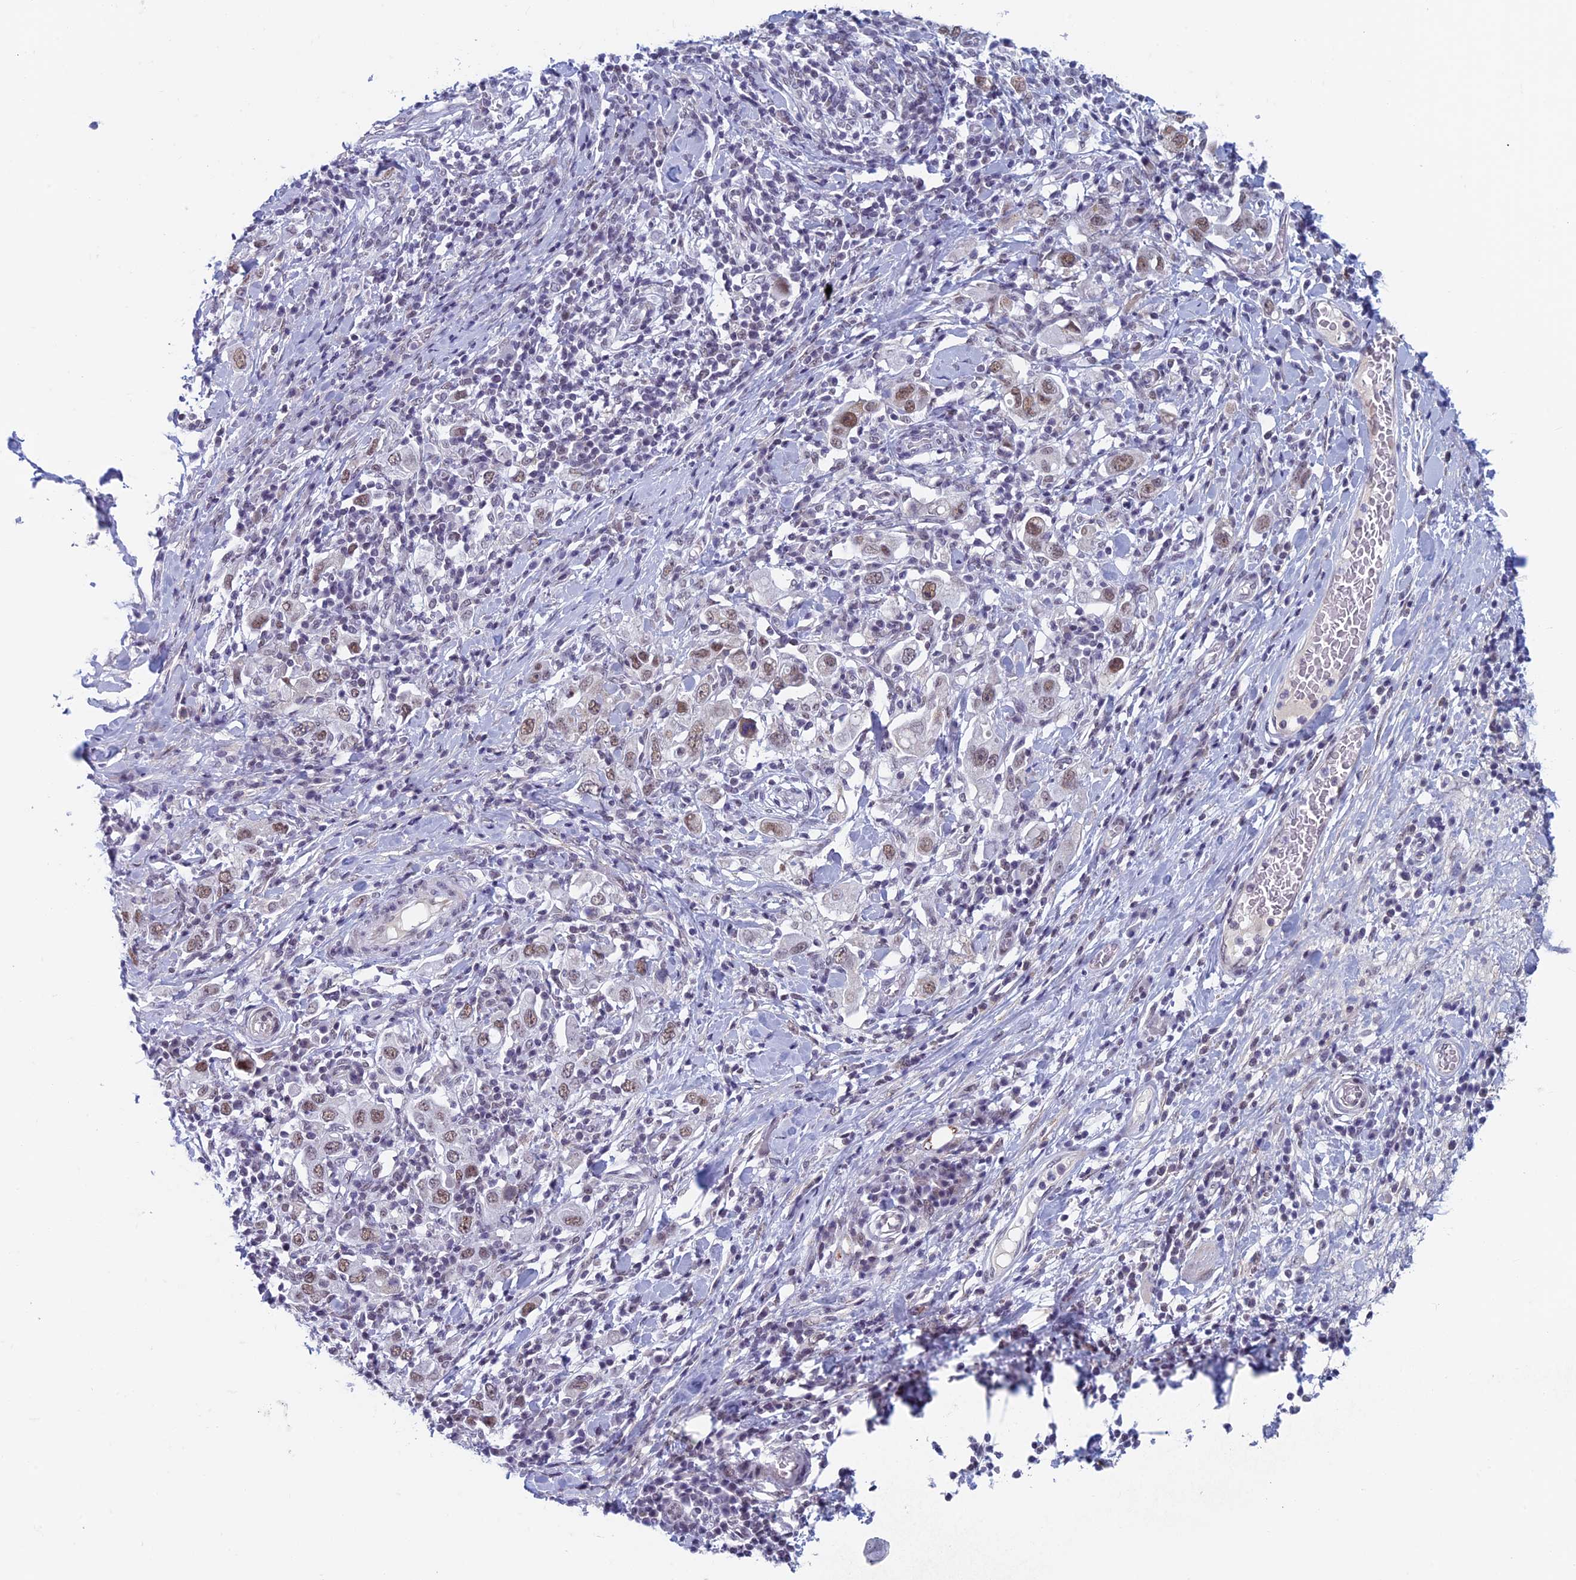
{"staining": {"intensity": "moderate", "quantity": ">75%", "location": "nuclear"}, "tissue": "stomach cancer", "cell_type": "Tumor cells", "image_type": "cancer", "snomed": [{"axis": "morphology", "description": "Adenocarcinoma, NOS"}, {"axis": "topography", "description": "Stomach, upper"}], "caption": "Protein analysis of stomach cancer (adenocarcinoma) tissue reveals moderate nuclear positivity in approximately >75% of tumor cells. (Stains: DAB (3,3'-diaminobenzidine) in brown, nuclei in blue, Microscopy: brightfield microscopy at high magnification).", "gene": "ASH2L", "patient": {"sex": "male", "age": 62}}